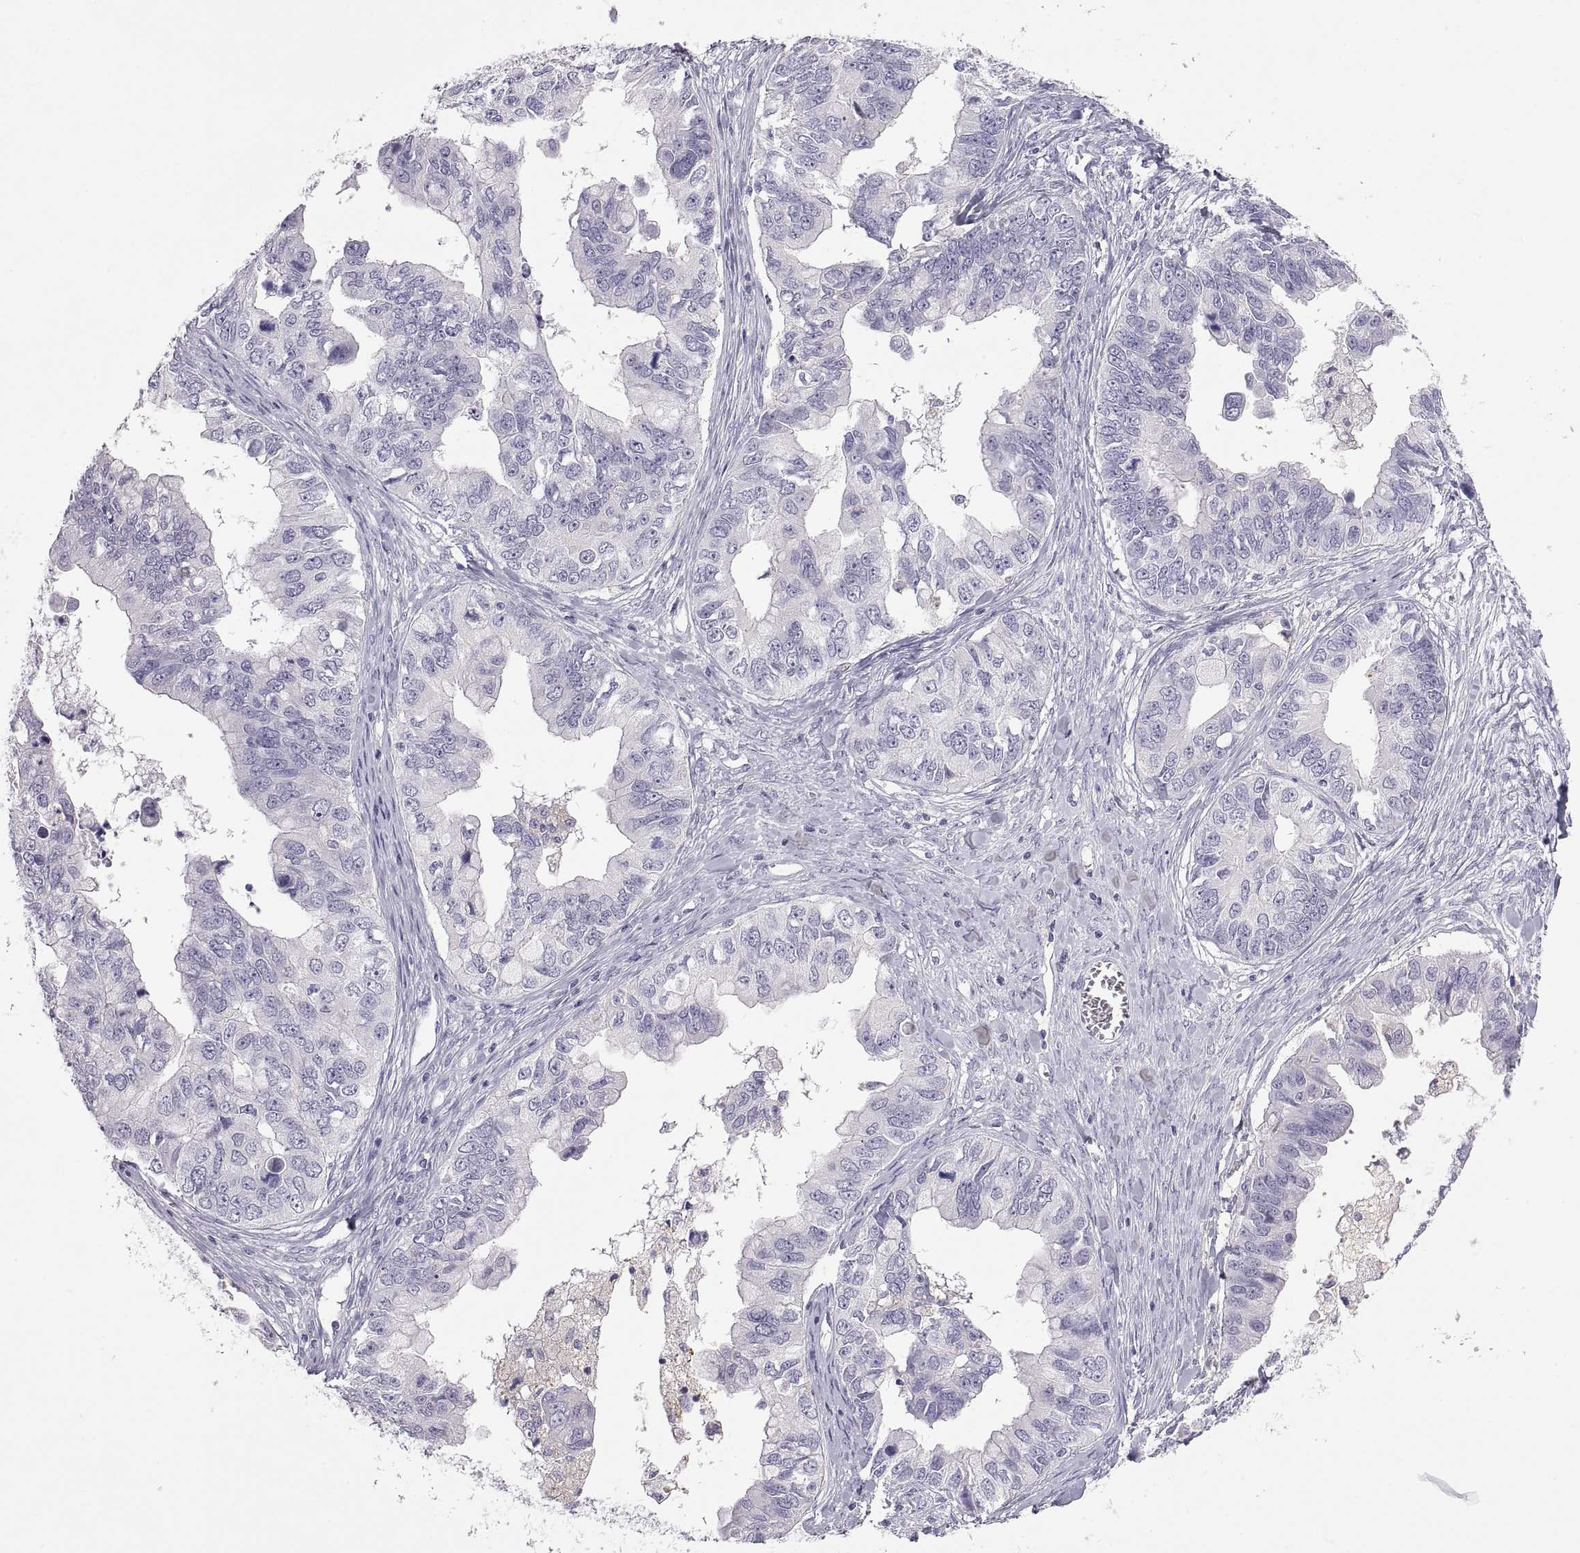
{"staining": {"intensity": "negative", "quantity": "none", "location": "none"}, "tissue": "ovarian cancer", "cell_type": "Tumor cells", "image_type": "cancer", "snomed": [{"axis": "morphology", "description": "Cystadenocarcinoma, mucinous, NOS"}, {"axis": "topography", "description": "Ovary"}], "caption": "Tumor cells are negative for protein expression in human ovarian cancer. (DAB immunohistochemistry (IHC), high magnification).", "gene": "RGS19", "patient": {"sex": "female", "age": 76}}